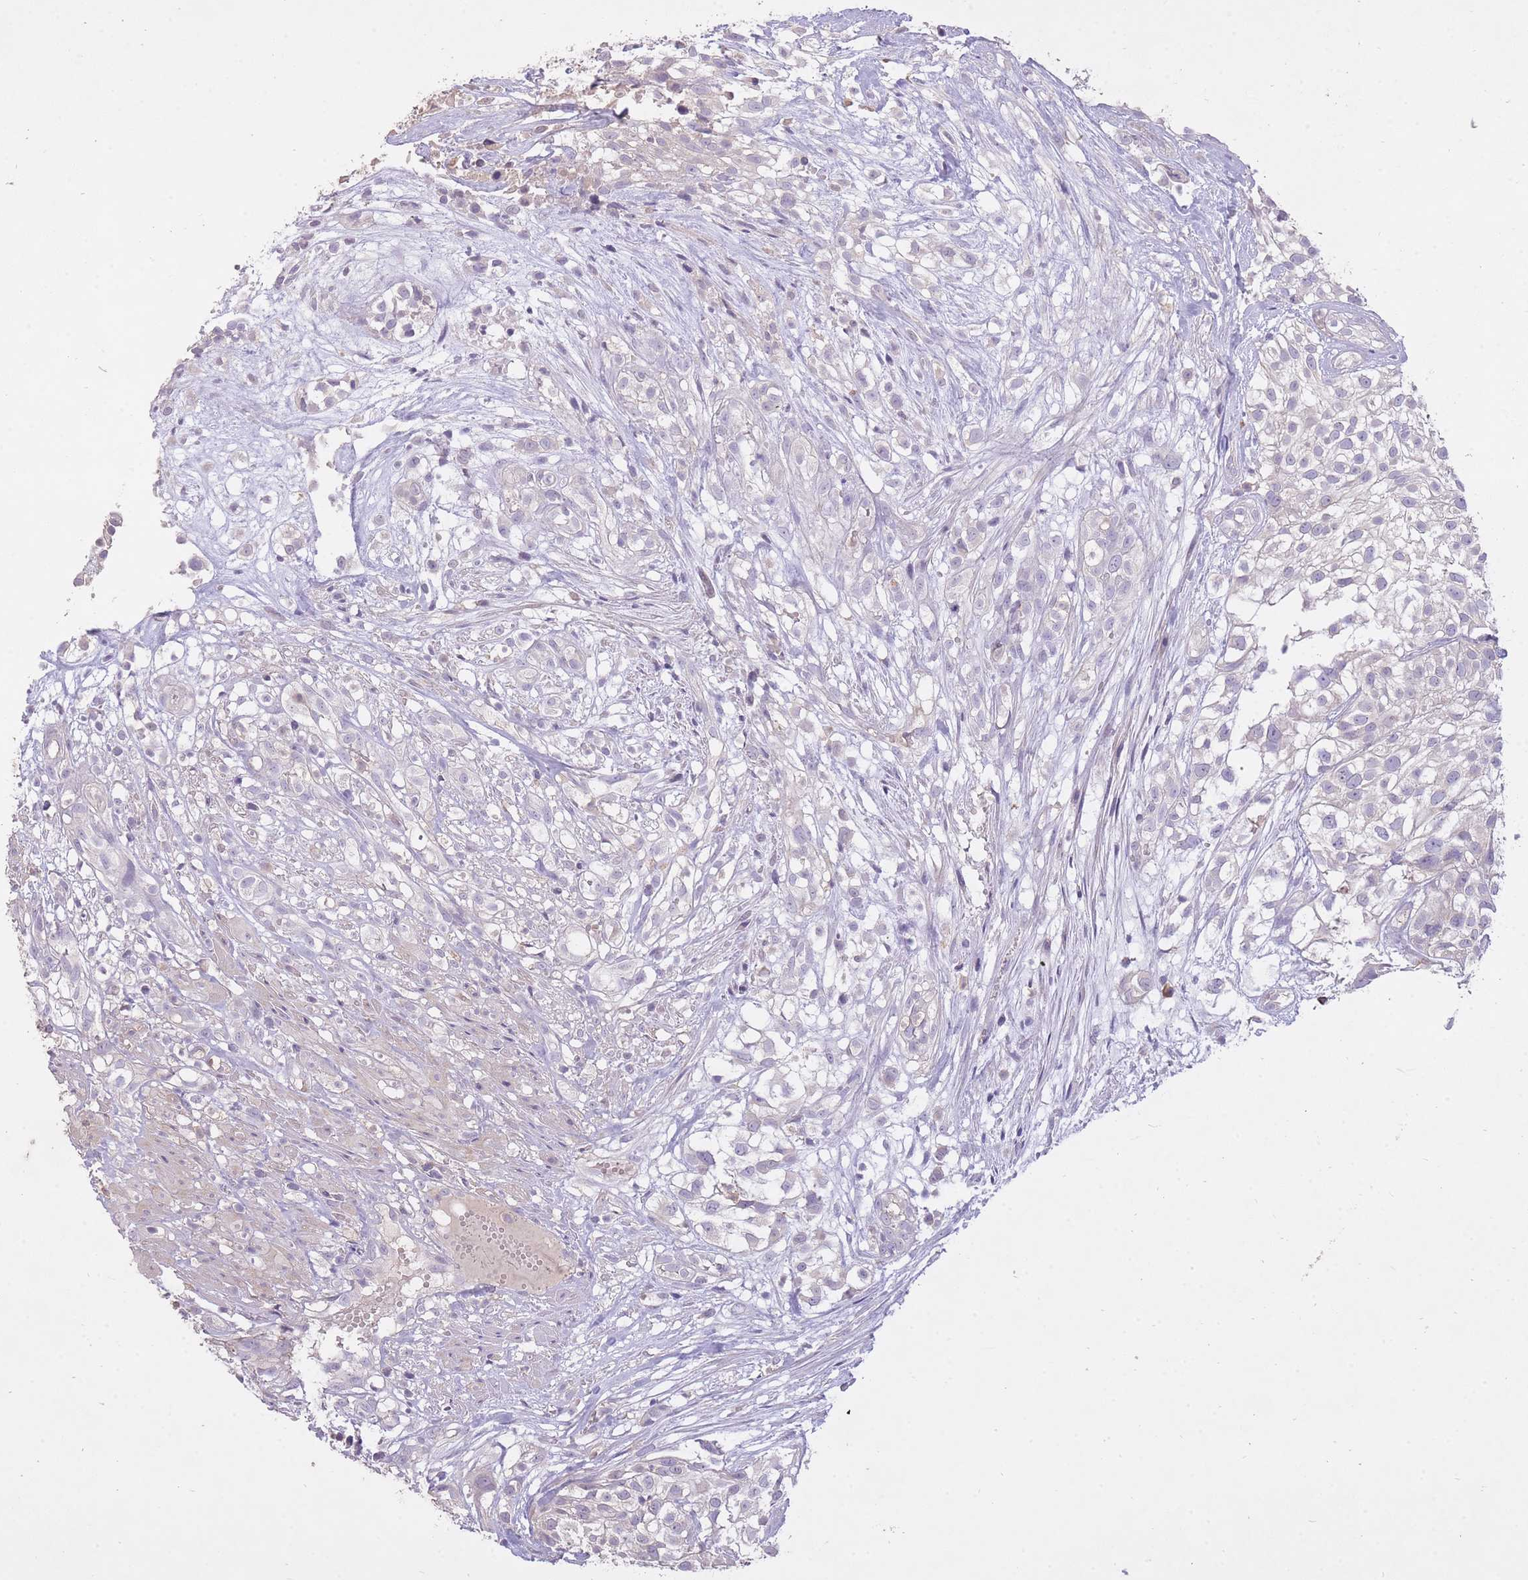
{"staining": {"intensity": "negative", "quantity": "none", "location": "none"}, "tissue": "urothelial cancer", "cell_type": "Tumor cells", "image_type": "cancer", "snomed": [{"axis": "morphology", "description": "Urothelial carcinoma, High grade"}, {"axis": "topography", "description": "Urinary bladder"}], "caption": "IHC image of urothelial cancer stained for a protein (brown), which exhibits no staining in tumor cells. (DAB (3,3'-diaminobenzidine) immunohistochemistry (IHC) with hematoxylin counter stain).", "gene": "FRG2C", "patient": {"sex": "male", "age": 56}}